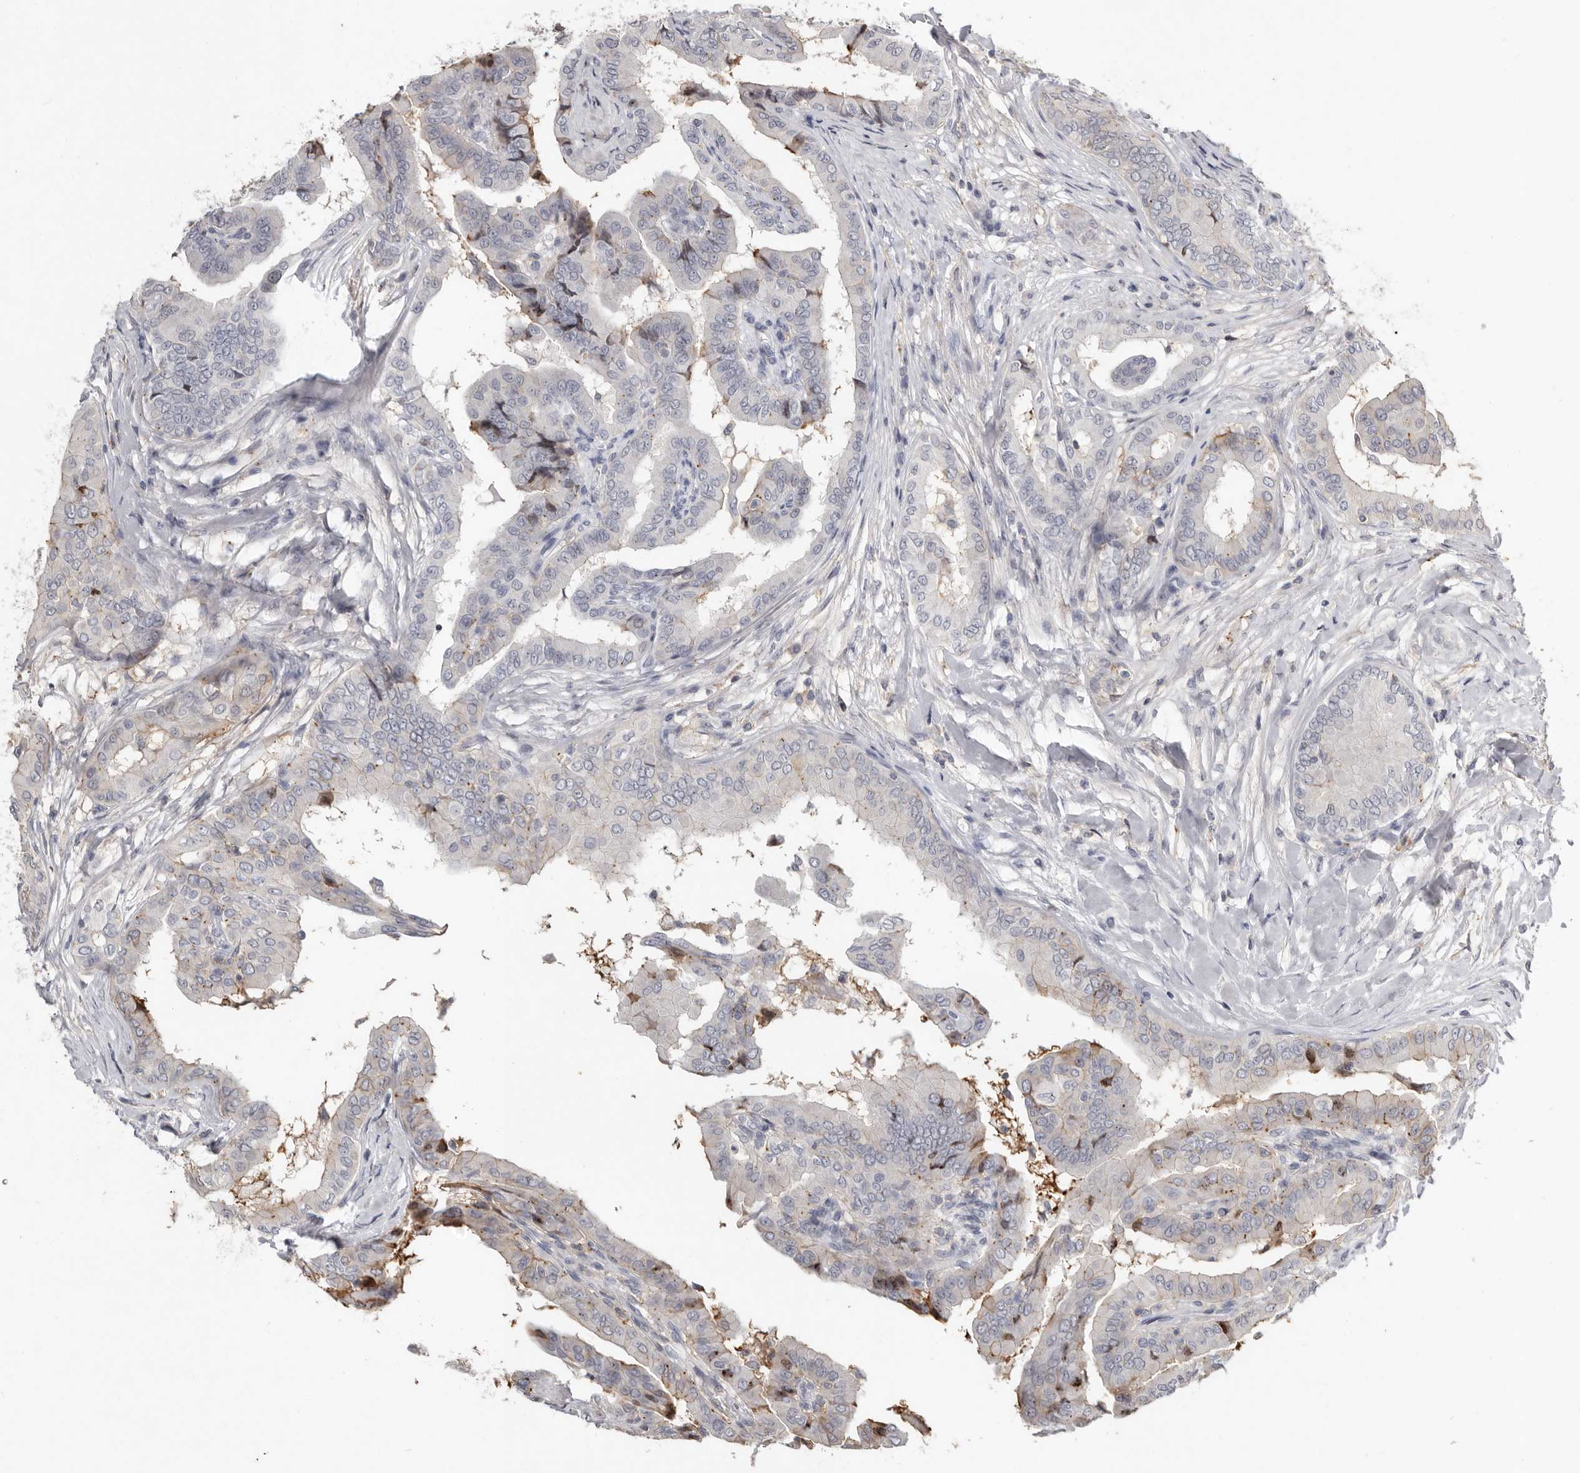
{"staining": {"intensity": "negative", "quantity": "none", "location": "none"}, "tissue": "thyroid cancer", "cell_type": "Tumor cells", "image_type": "cancer", "snomed": [{"axis": "morphology", "description": "Papillary adenocarcinoma, NOS"}, {"axis": "topography", "description": "Thyroid gland"}], "caption": "This histopathology image is of thyroid cancer (papillary adenocarcinoma) stained with immunohistochemistry (IHC) to label a protein in brown with the nuclei are counter-stained blue. There is no staining in tumor cells.", "gene": "KIF26B", "patient": {"sex": "male", "age": 33}}